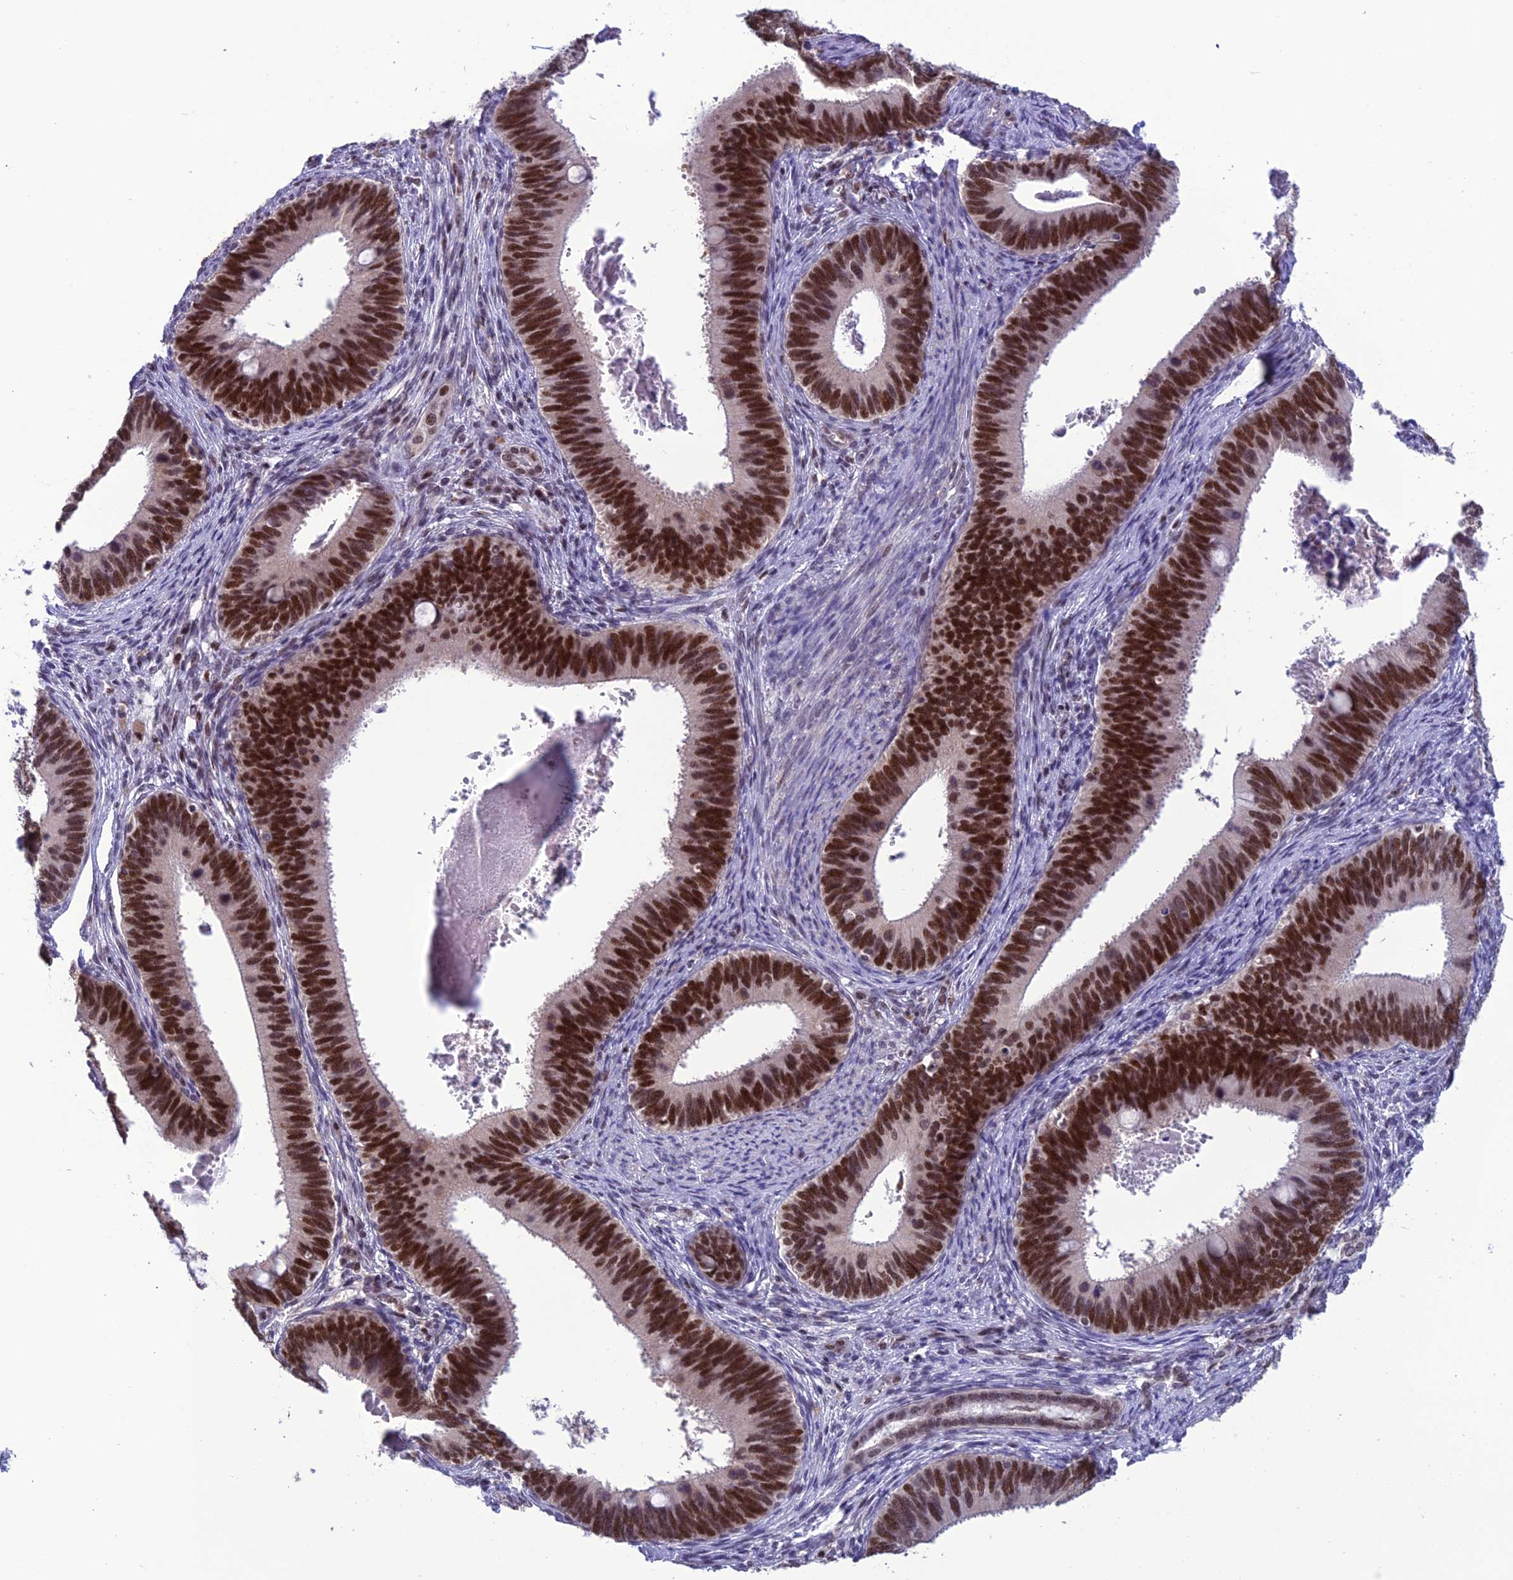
{"staining": {"intensity": "strong", "quantity": ">75%", "location": "nuclear"}, "tissue": "cervical cancer", "cell_type": "Tumor cells", "image_type": "cancer", "snomed": [{"axis": "morphology", "description": "Adenocarcinoma, NOS"}, {"axis": "topography", "description": "Cervix"}], "caption": "Tumor cells display strong nuclear staining in approximately >75% of cells in cervical adenocarcinoma.", "gene": "MIS12", "patient": {"sex": "female", "age": 42}}